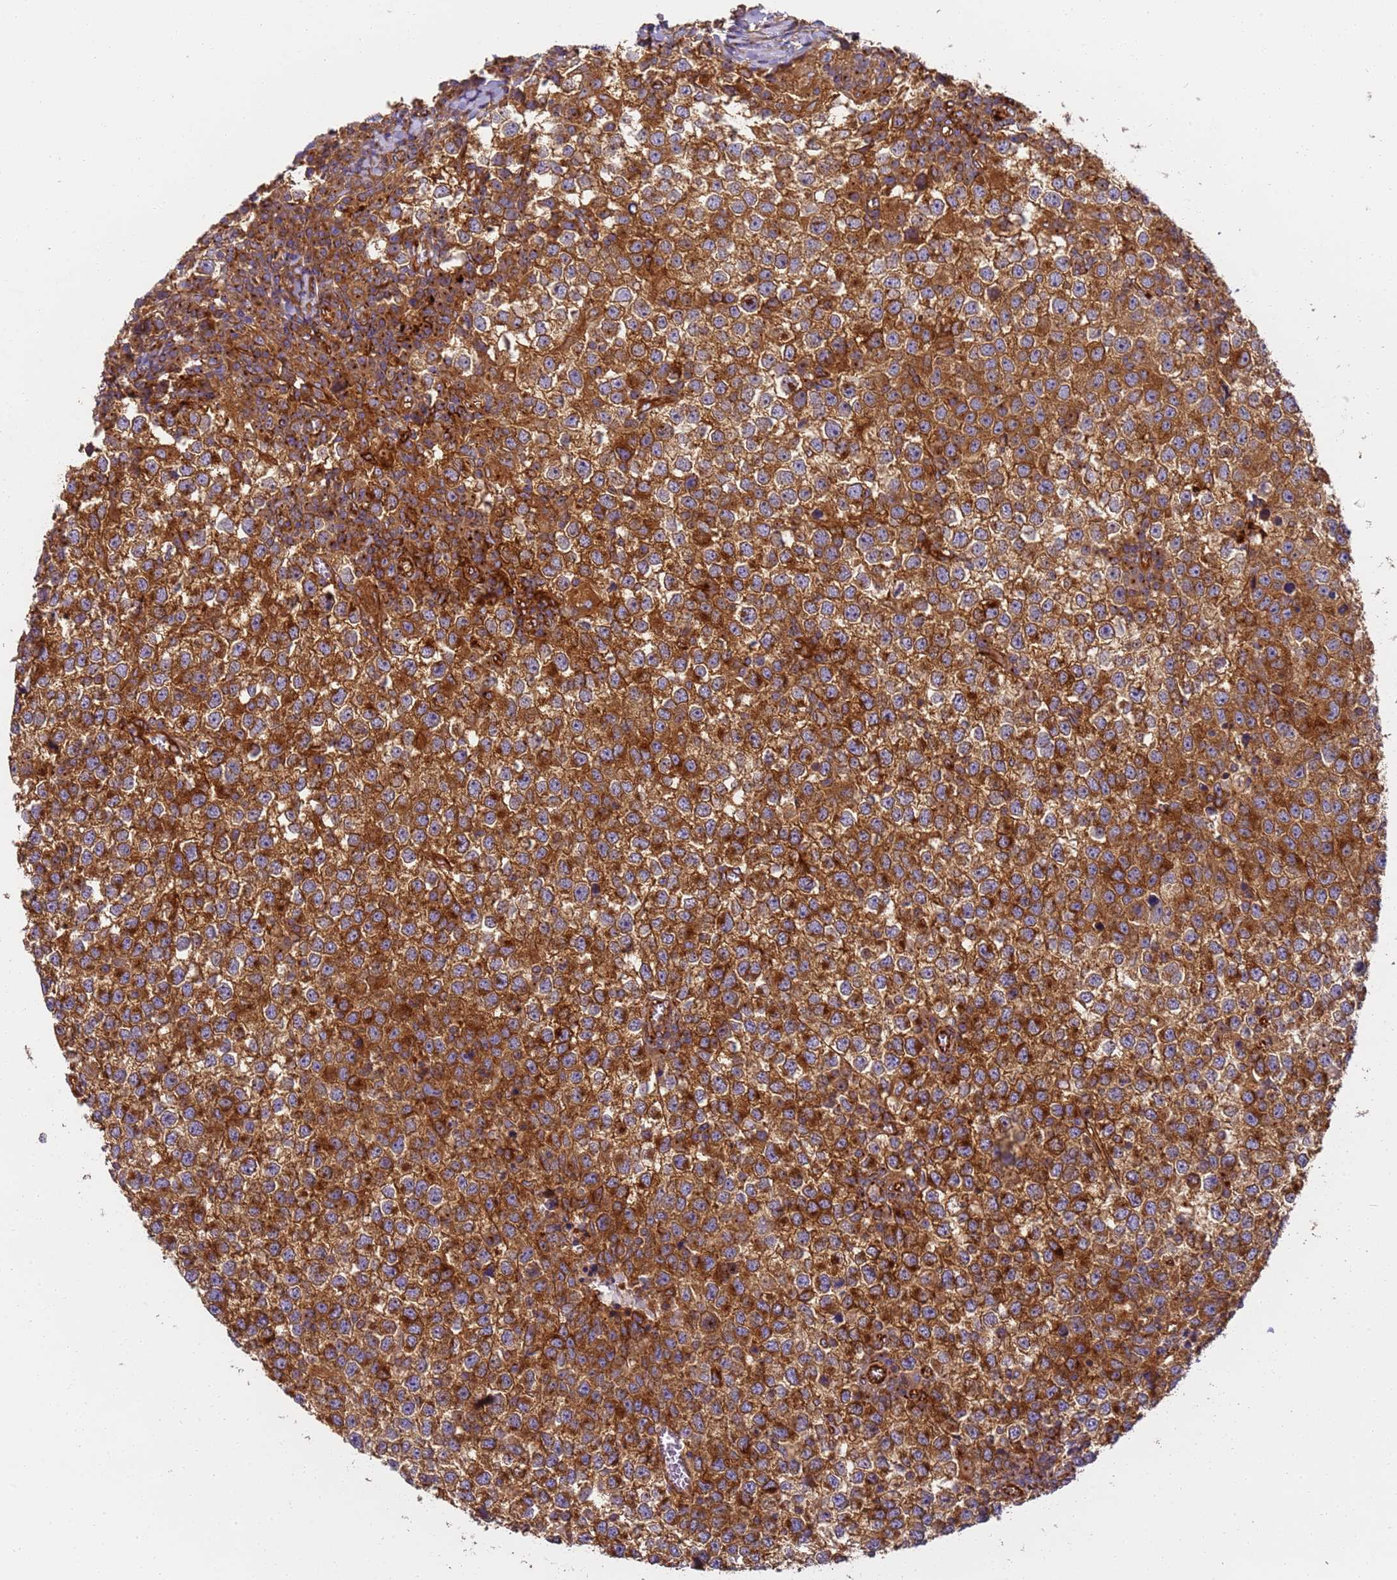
{"staining": {"intensity": "strong", "quantity": ">75%", "location": "cytoplasmic/membranous"}, "tissue": "testis cancer", "cell_type": "Tumor cells", "image_type": "cancer", "snomed": [{"axis": "morphology", "description": "Seminoma, NOS"}, {"axis": "topography", "description": "Testis"}], "caption": "Testis cancer (seminoma) tissue exhibits strong cytoplasmic/membranous positivity in approximately >75% of tumor cells, visualized by immunohistochemistry. Using DAB (brown) and hematoxylin (blue) stains, captured at high magnification using brightfield microscopy.", "gene": "DYNC1I2", "patient": {"sex": "male", "age": 65}}